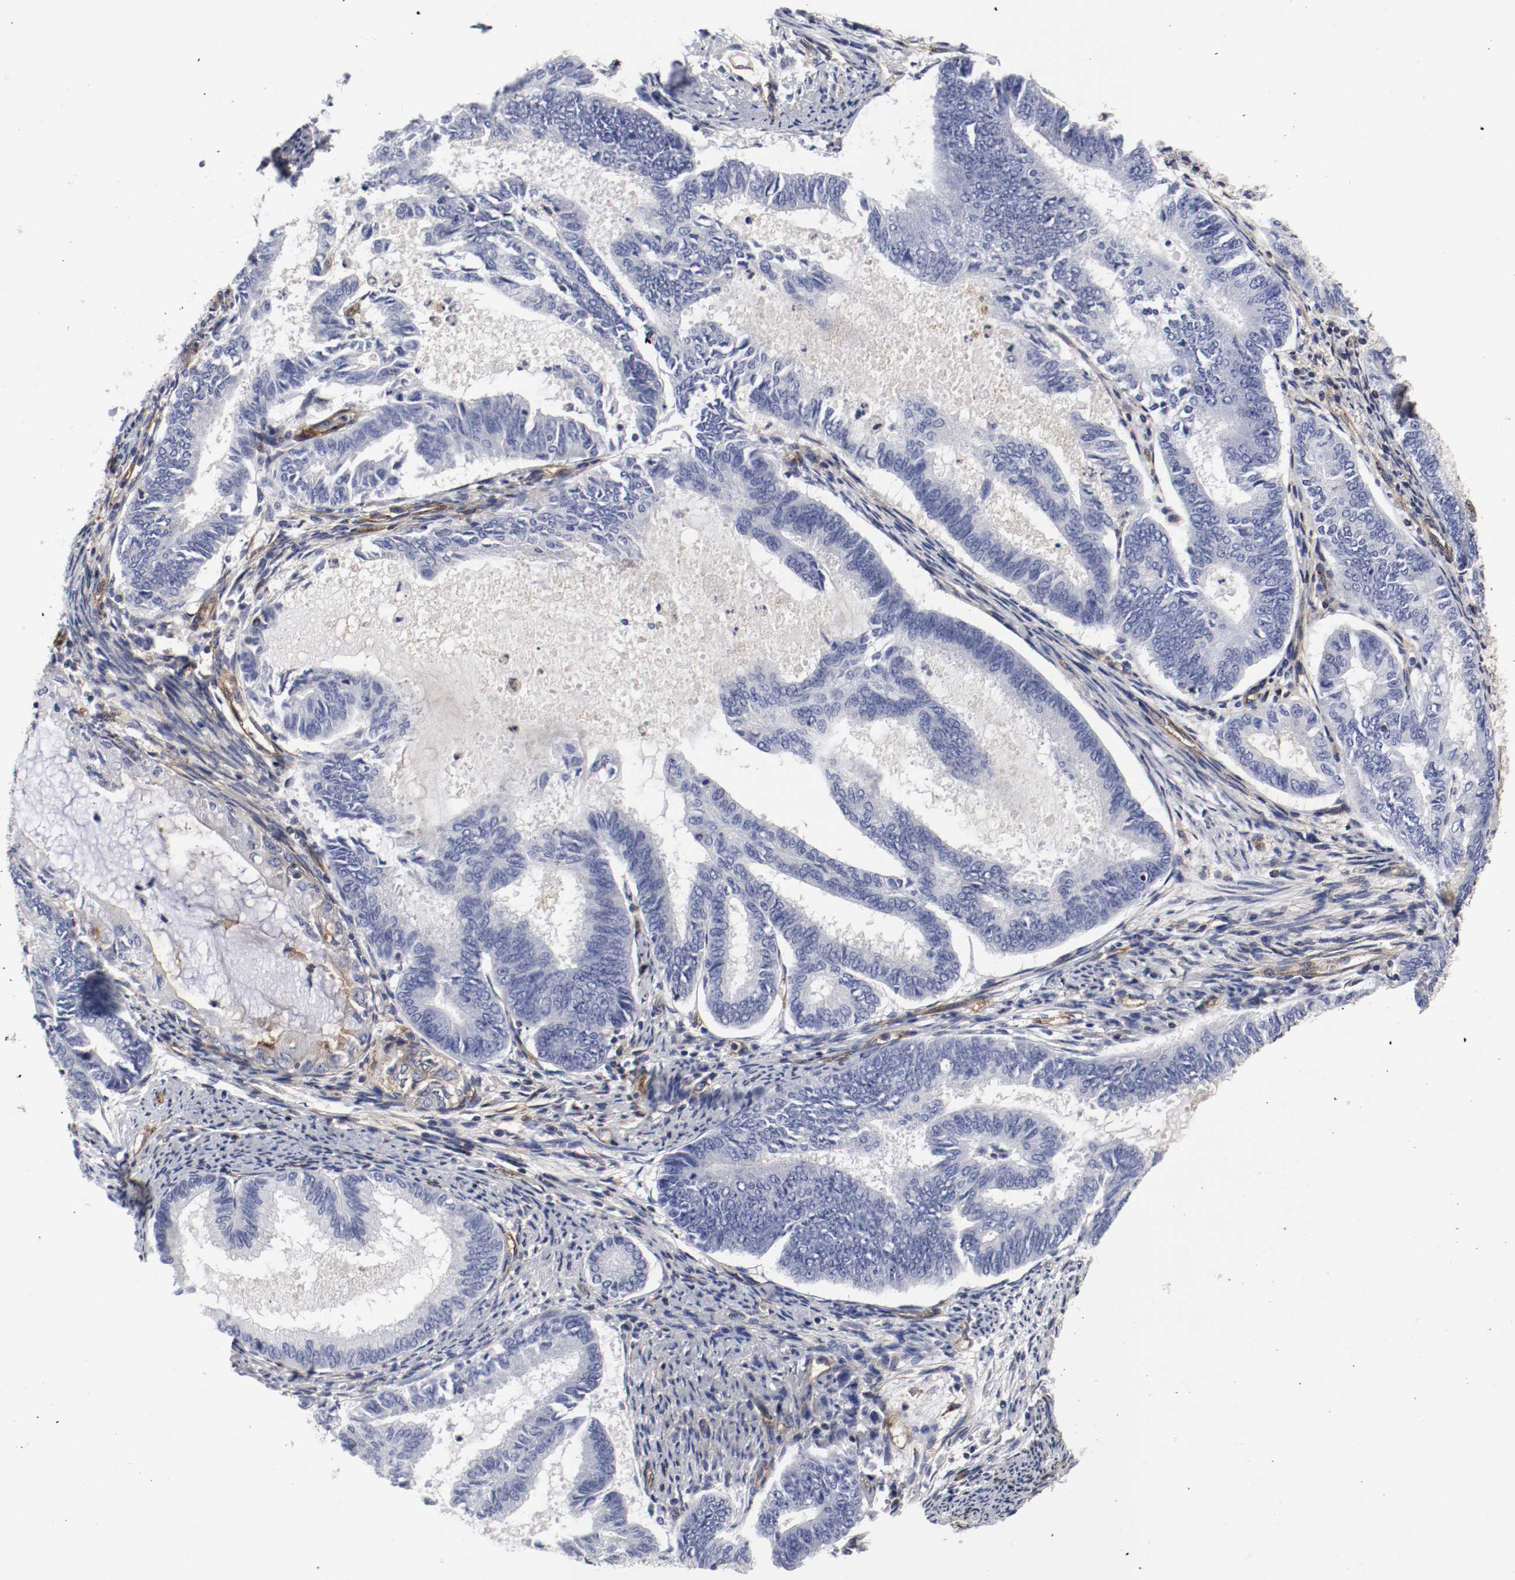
{"staining": {"intensity": "negative", "quantity": "none", "location": "none"}, "tissue": "endometrial cancer", "cell_type": "Tumor cells", "image_type": "cancer", "snomed": [{"axis": "morphology", "description": "Adenocarcinoma, NOS"}, {"axis": "topography", "description": "Endometrium"}], "caption": "Tumor cells are negative for protein expression in human endometrial adenocarcinoma.", "gene": "IFITM1", "patient": {"sex": "female", "age": 86}}